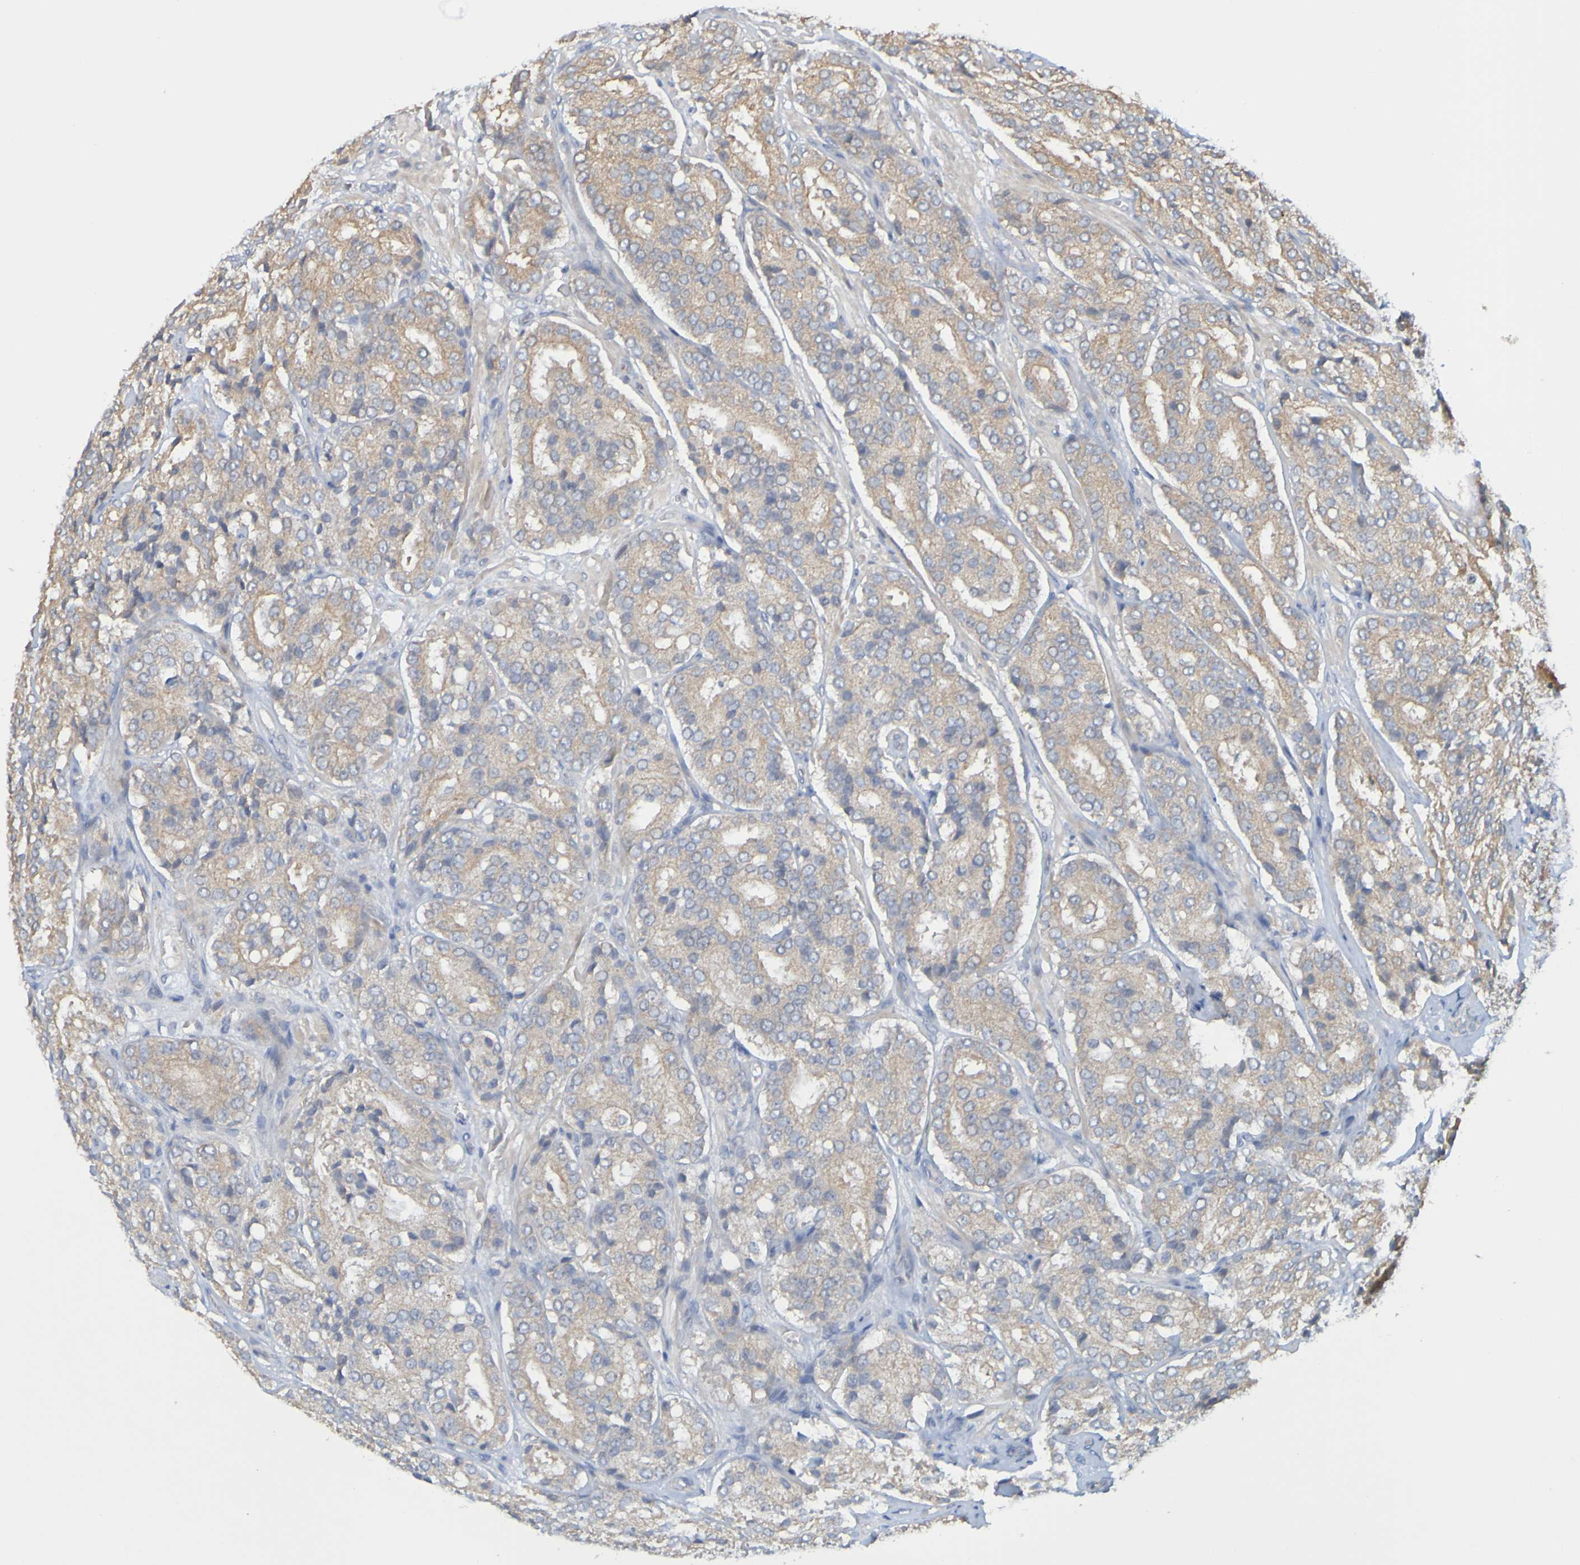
{"staining": {"intensity": "weak", "quantity": ">75%", "location": "cytoplasmic/membranous"}, "tissue": "prostate cancer", "cell_type": "Tumor cells", "image_type": "cancer", "snomed": [{"axis": "morphology", "description": "Adenocarcinoma, High grade"}, {"axis": "topography", "description": "Prostate"}], "caption": "Brown immunohistochemical staining in adenocarcinoma (high-grade) (prostate) exhibits weak cytoplasmic/membranous expression in about >75% of tumor cells.", "gene": "NAV2", "patient": {"sex": "male", "age": 65}}